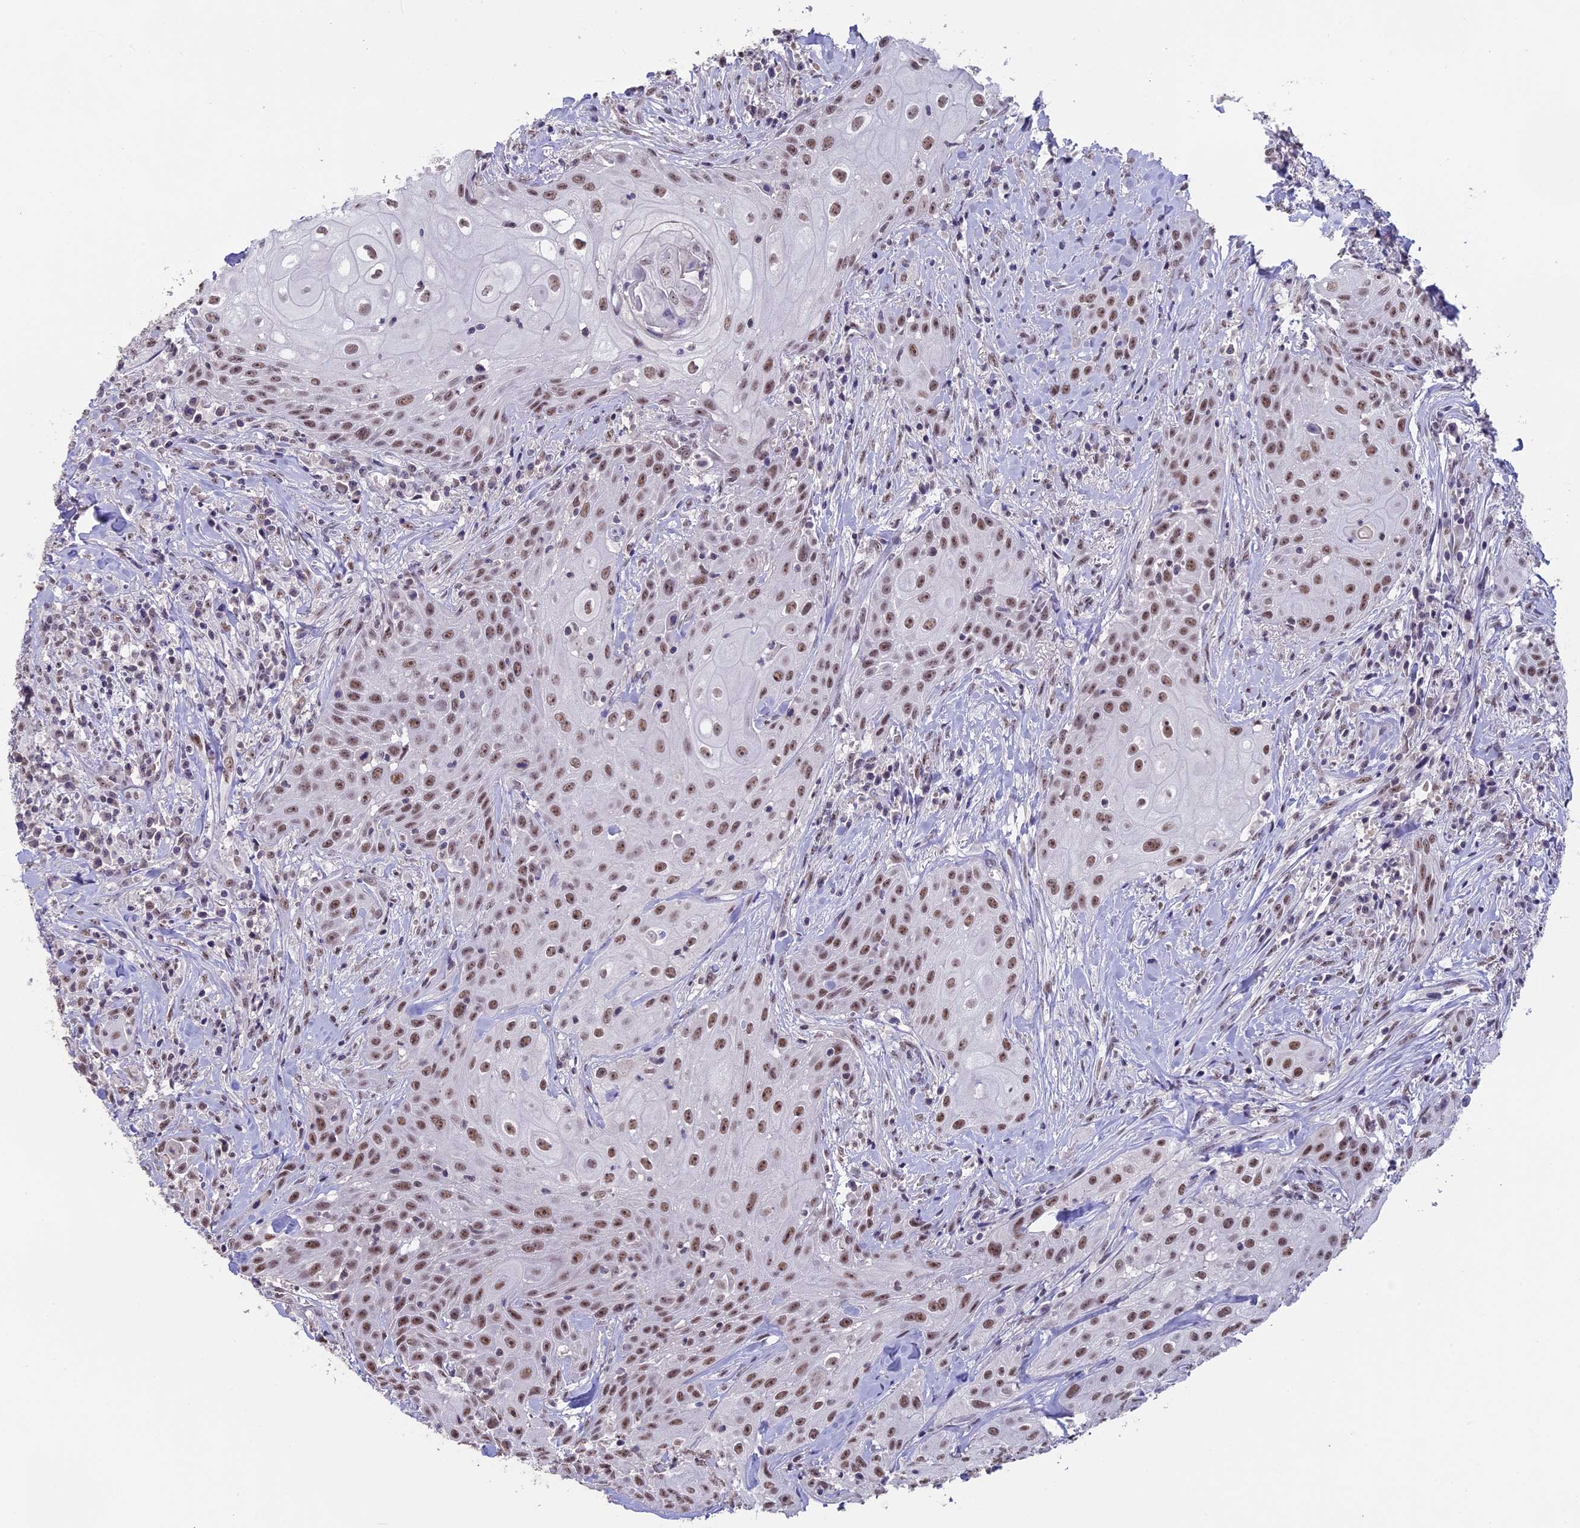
{"staining": {"intensity": "moderate", "quantity": ">75%", "location": "nuclear"}, "tissue": "head and neck cancer", "cell_type": "Tumor cells", "image_type": "cancer", "snomed": [{"axis": "morphology", "description": "Squamous cell carcinoma, NOS"}, {"axis": "topography", "description": "Oral tissue"}, {"axis": "topography", "description": "Head-Neck"}], "caption": "Moderate nuclear expression is seen in approximately >75% of tumor cells in head and neck cancer.", "gene": "SETD2", "patient": {"sex": "female", "age": 82}}